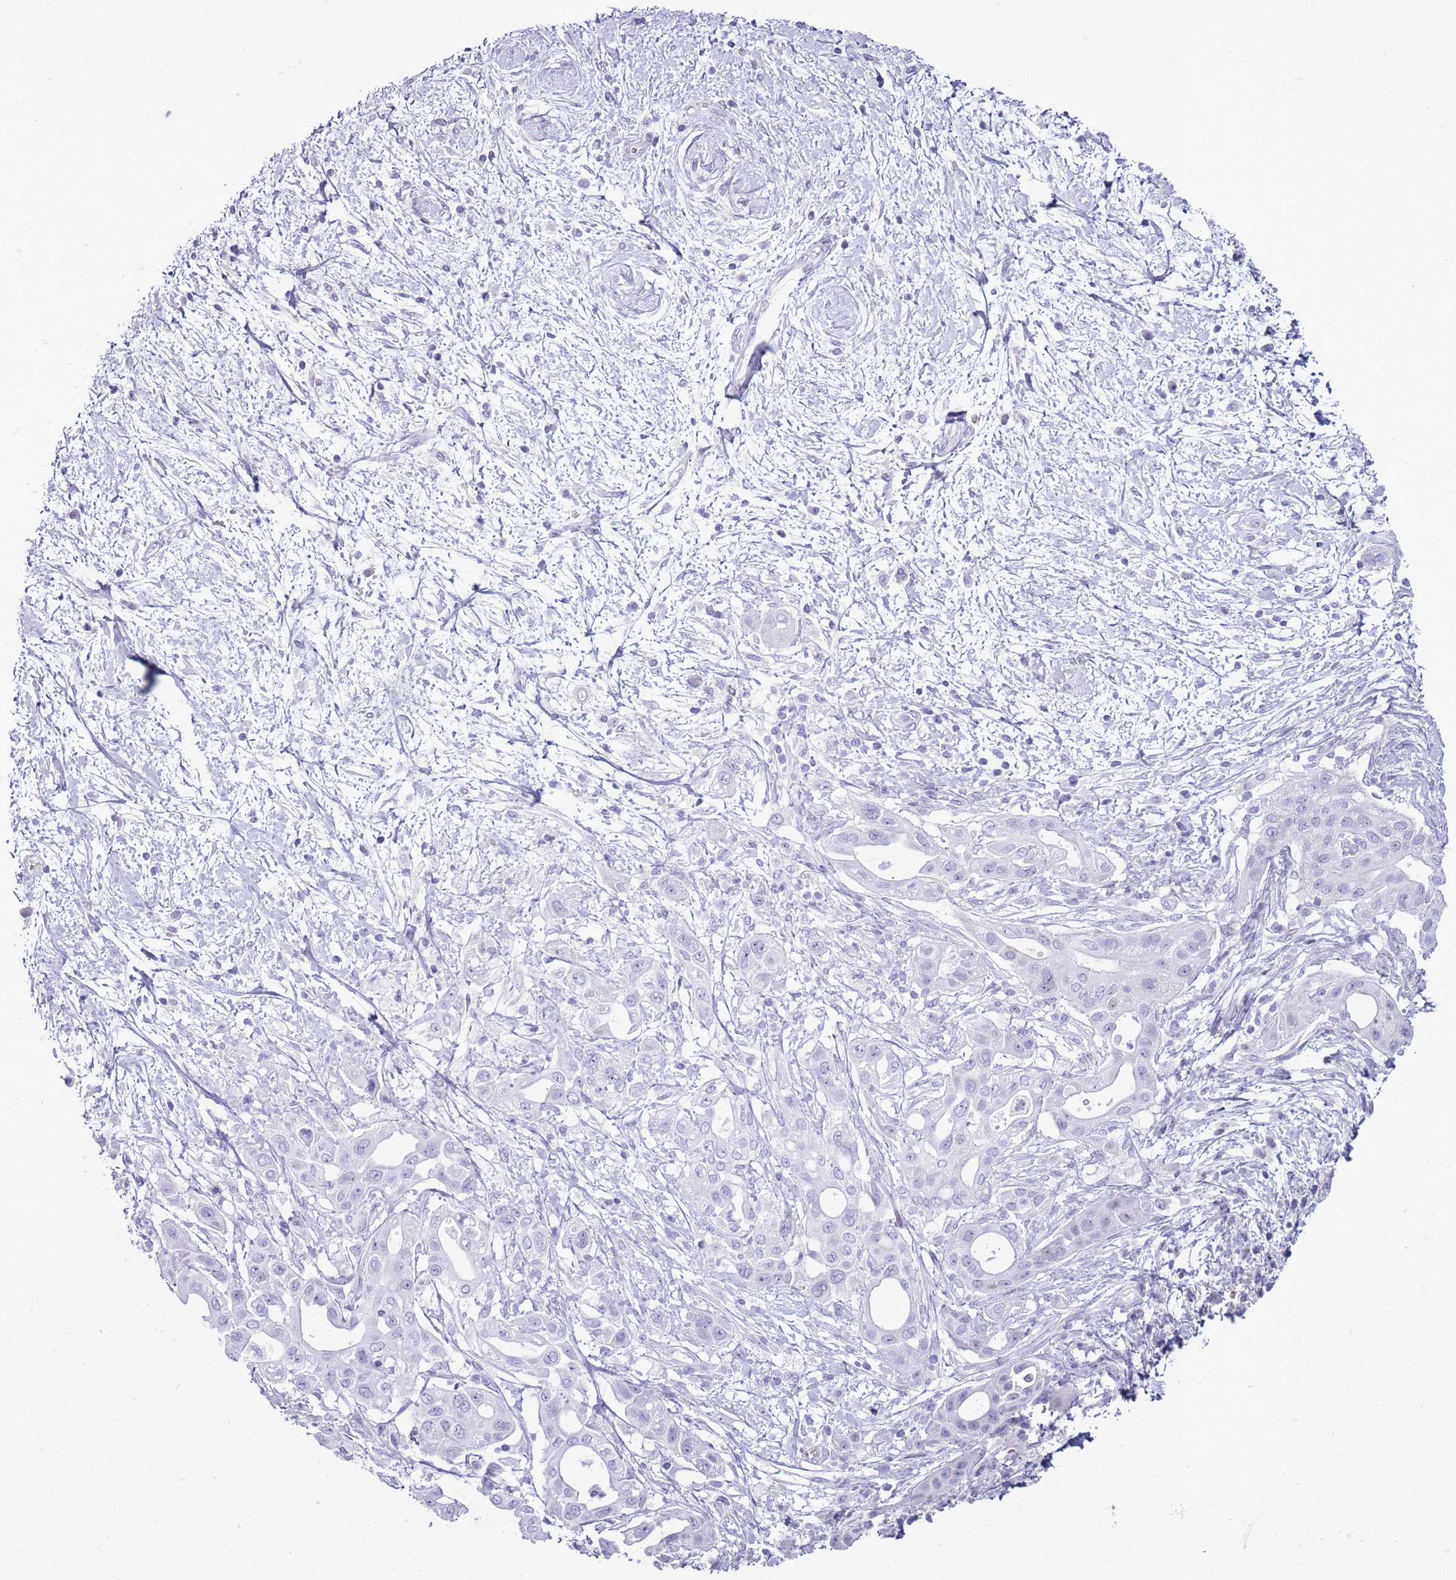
{"staining": {"intensity": "negative", "quantity": "none", "location": "none"}, "tissue": "pancreatic cancer", "cell_type": "Tumor cells", "image_type": "cancer", "snomed": [{"axis": "morphology", "description": "Adenocarcinoma, NOS"}, {"axis": "topography", "description": "Pancreas"}], "caption": "Tumor cells show no significant staining in pancreatic cancer (adenocarcinoma). The staining is performed using DAB (3,3'-diaminobenzidine) brown chromogen with nuclei counter-stained in using hematoxylin.", "gene": "ASIP", "patient": {"sex": "male", "age": 68}}